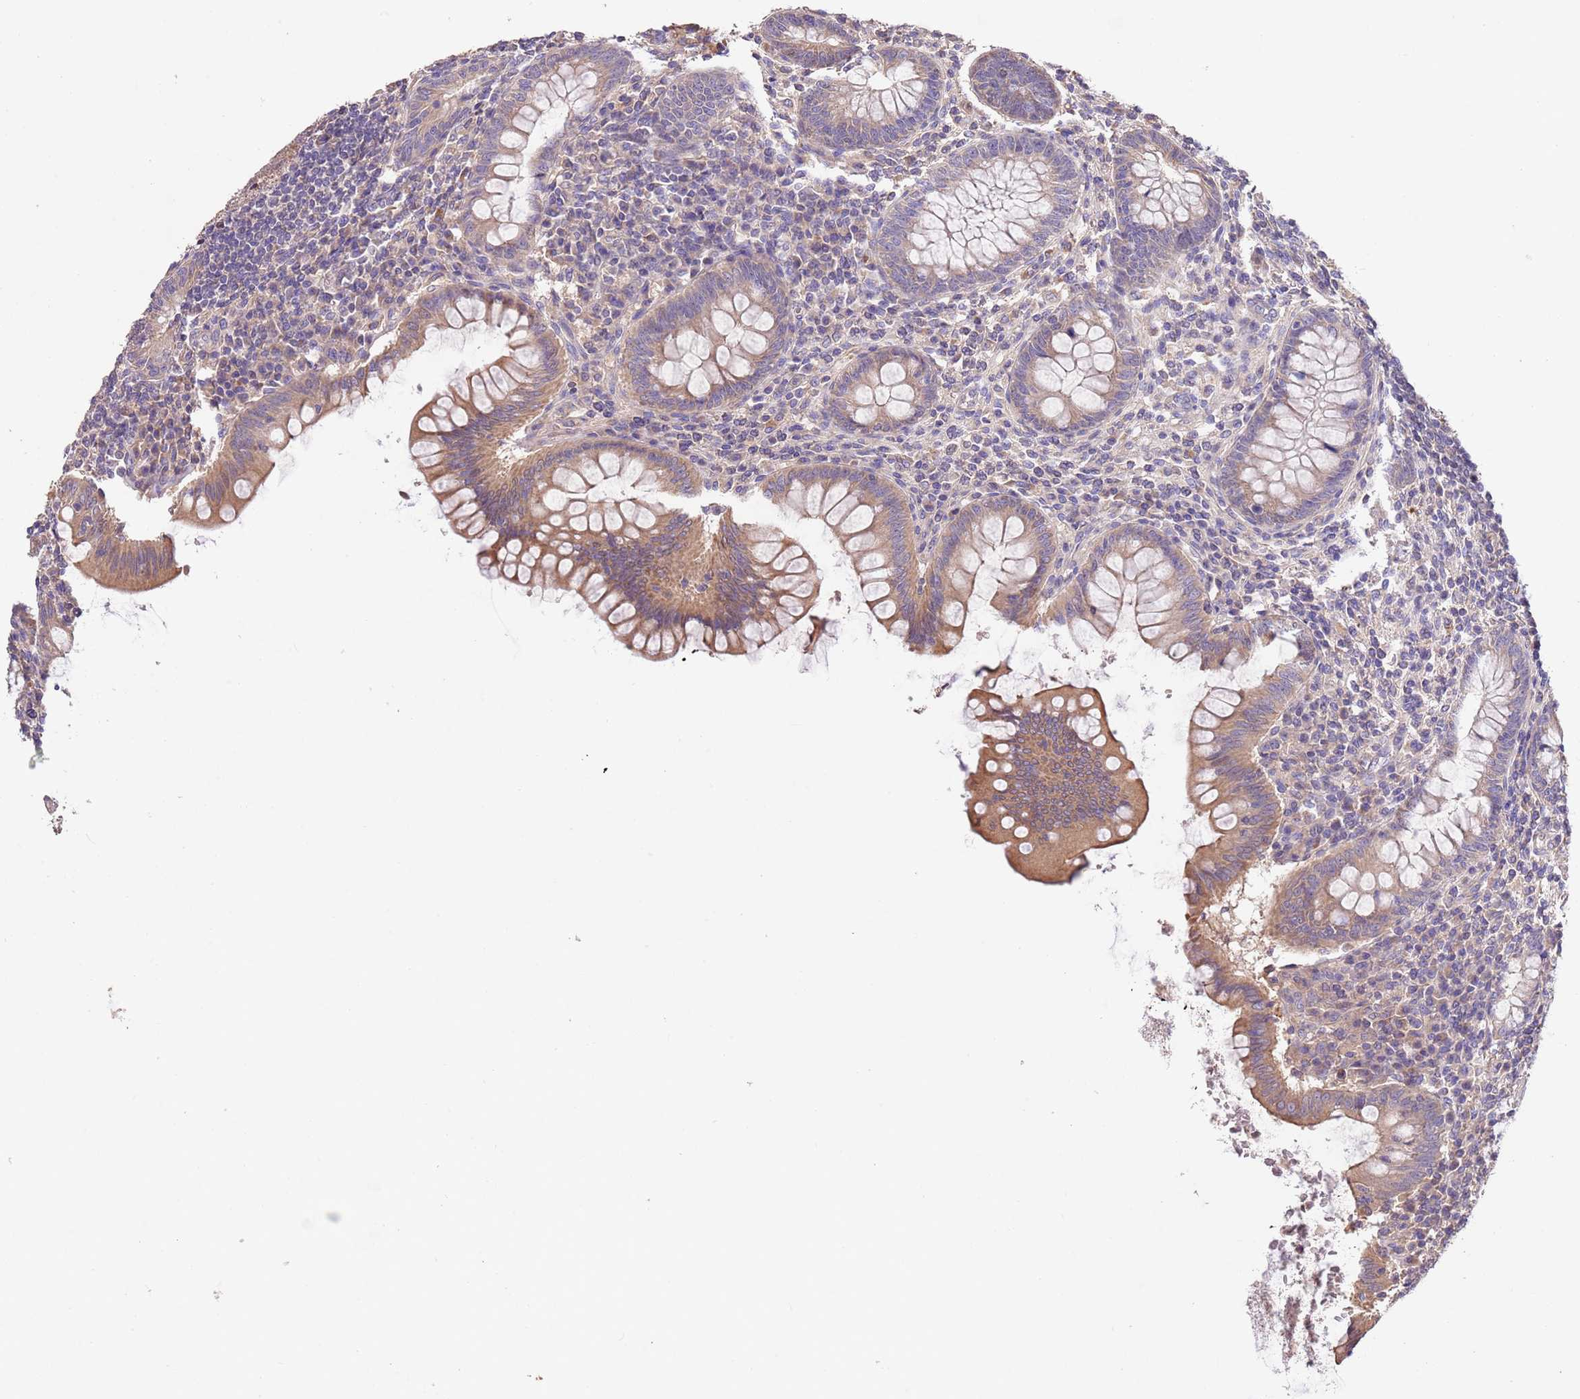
{"staining": {"intensity": "moderate", "quantity": ">75%", "location": "cytoplasmic/membranous"}, "tissue": "appendix", "cell_type": "Glandular cells", "image_type": "normal", "snomed": [{"axis": "morphology", "description": "Normal tissue, NOS"}, {"axis": "topography", "description": "Appendix"}], "caption": "A micrograph of human appendix stained for a protein shows moderate cytoplasmic/membranous brown staining in glandular cells.", "gene": "FAM89B", "patient": {"sex": "female", "age": 33}}